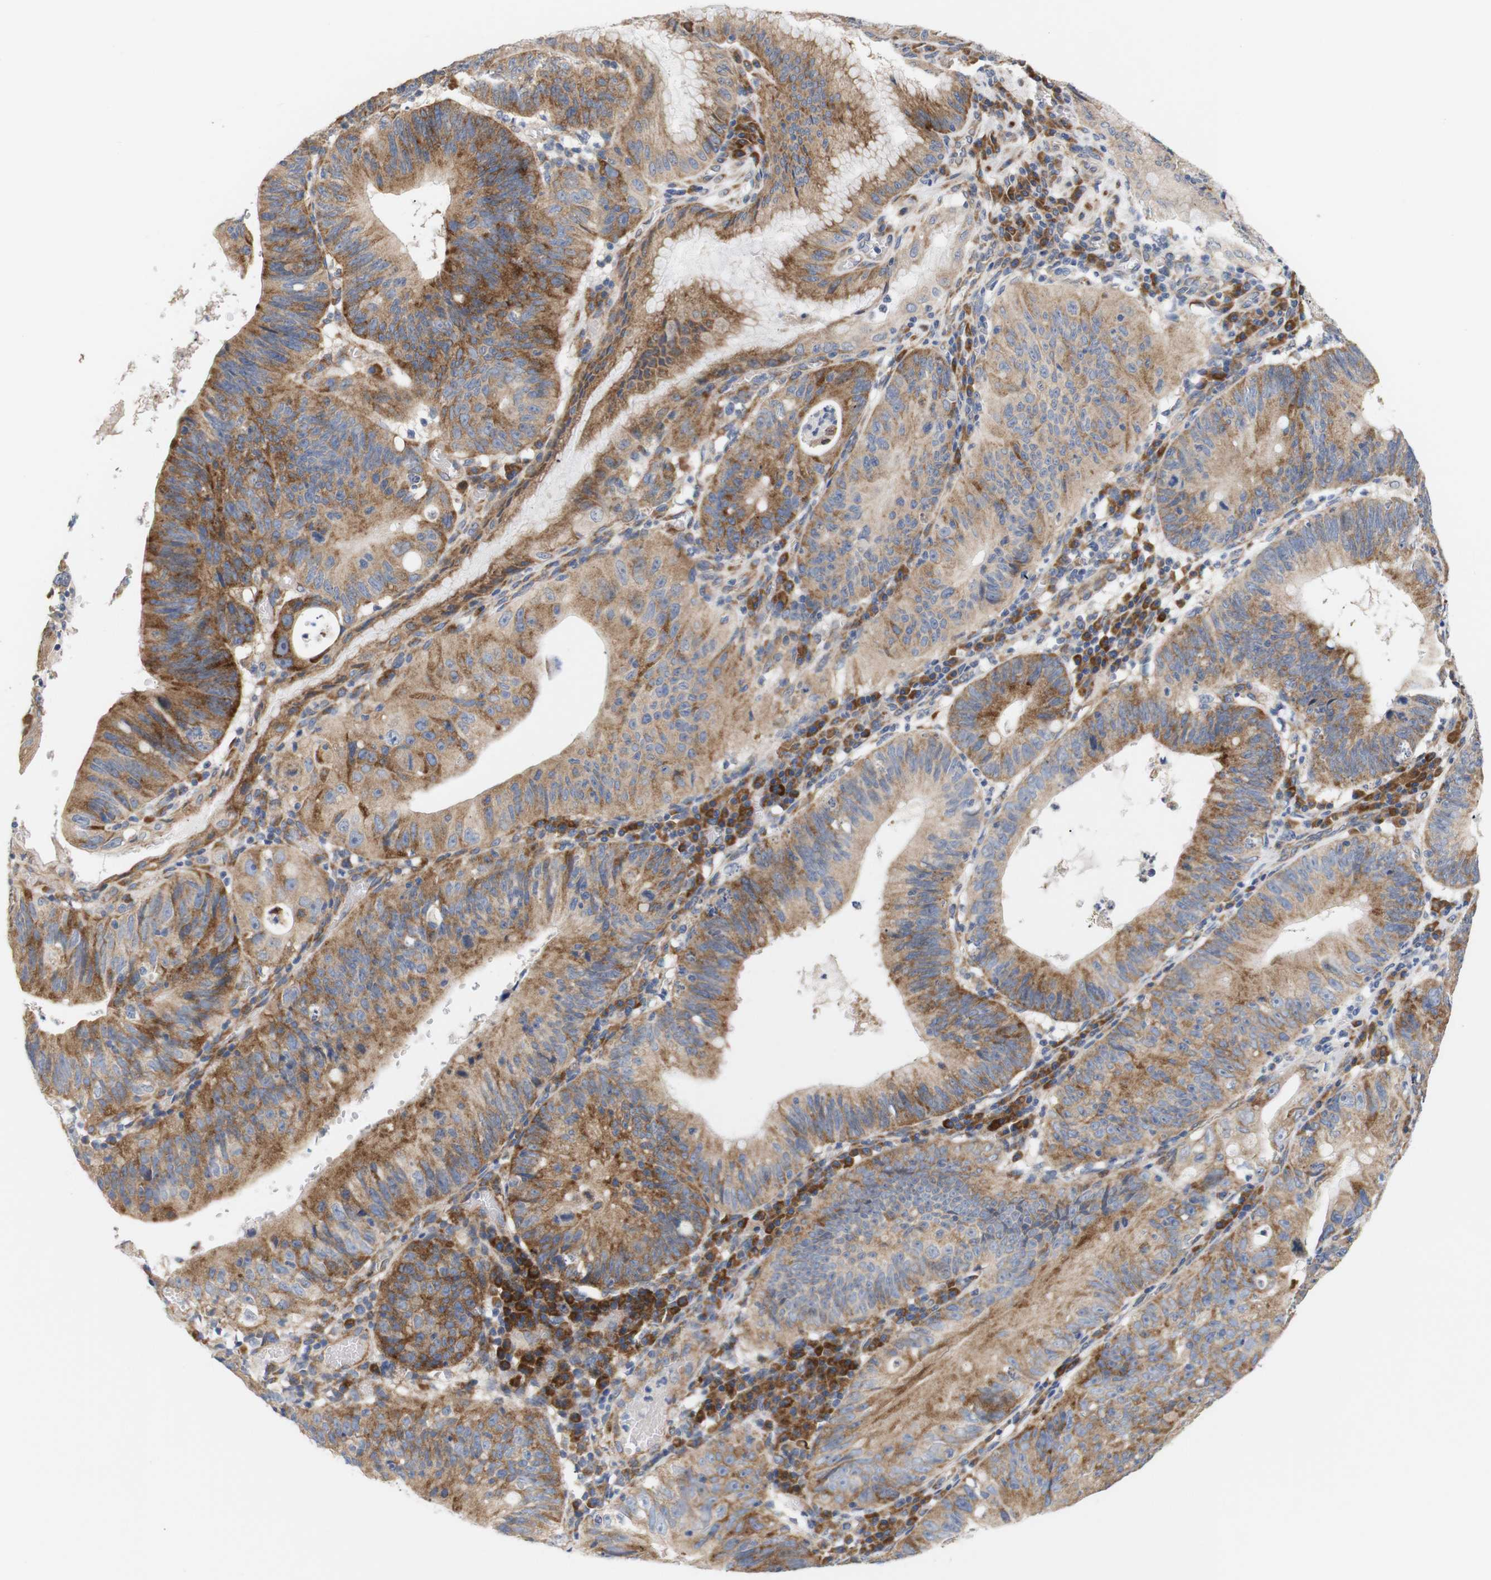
{"staining": {"intensity": "moderate", "quantity": ">75%", "location": "cytoplasmic/membranous"}, "tissue": "stomach cancer", "cell_type": "Tumor cells", "image_type": "cancer", "snomed": [{"axis": "morphology", "description": "Adenocarcinoma, NOS"}, {"axis": "topography", "description": "Stomach"}], "caption": "Immunohistochemistry (IHC) (DAB) staining of human adenocarcinoma (stomach) displays moderate cytoplasmic/membranous protein staining in approximately >75% of tumor cells. (brown staining indicates protein expression, while blue staining denotes nuclei).", "gene": "TRIM5", "patient": {"sex": "male", "age": 59}}